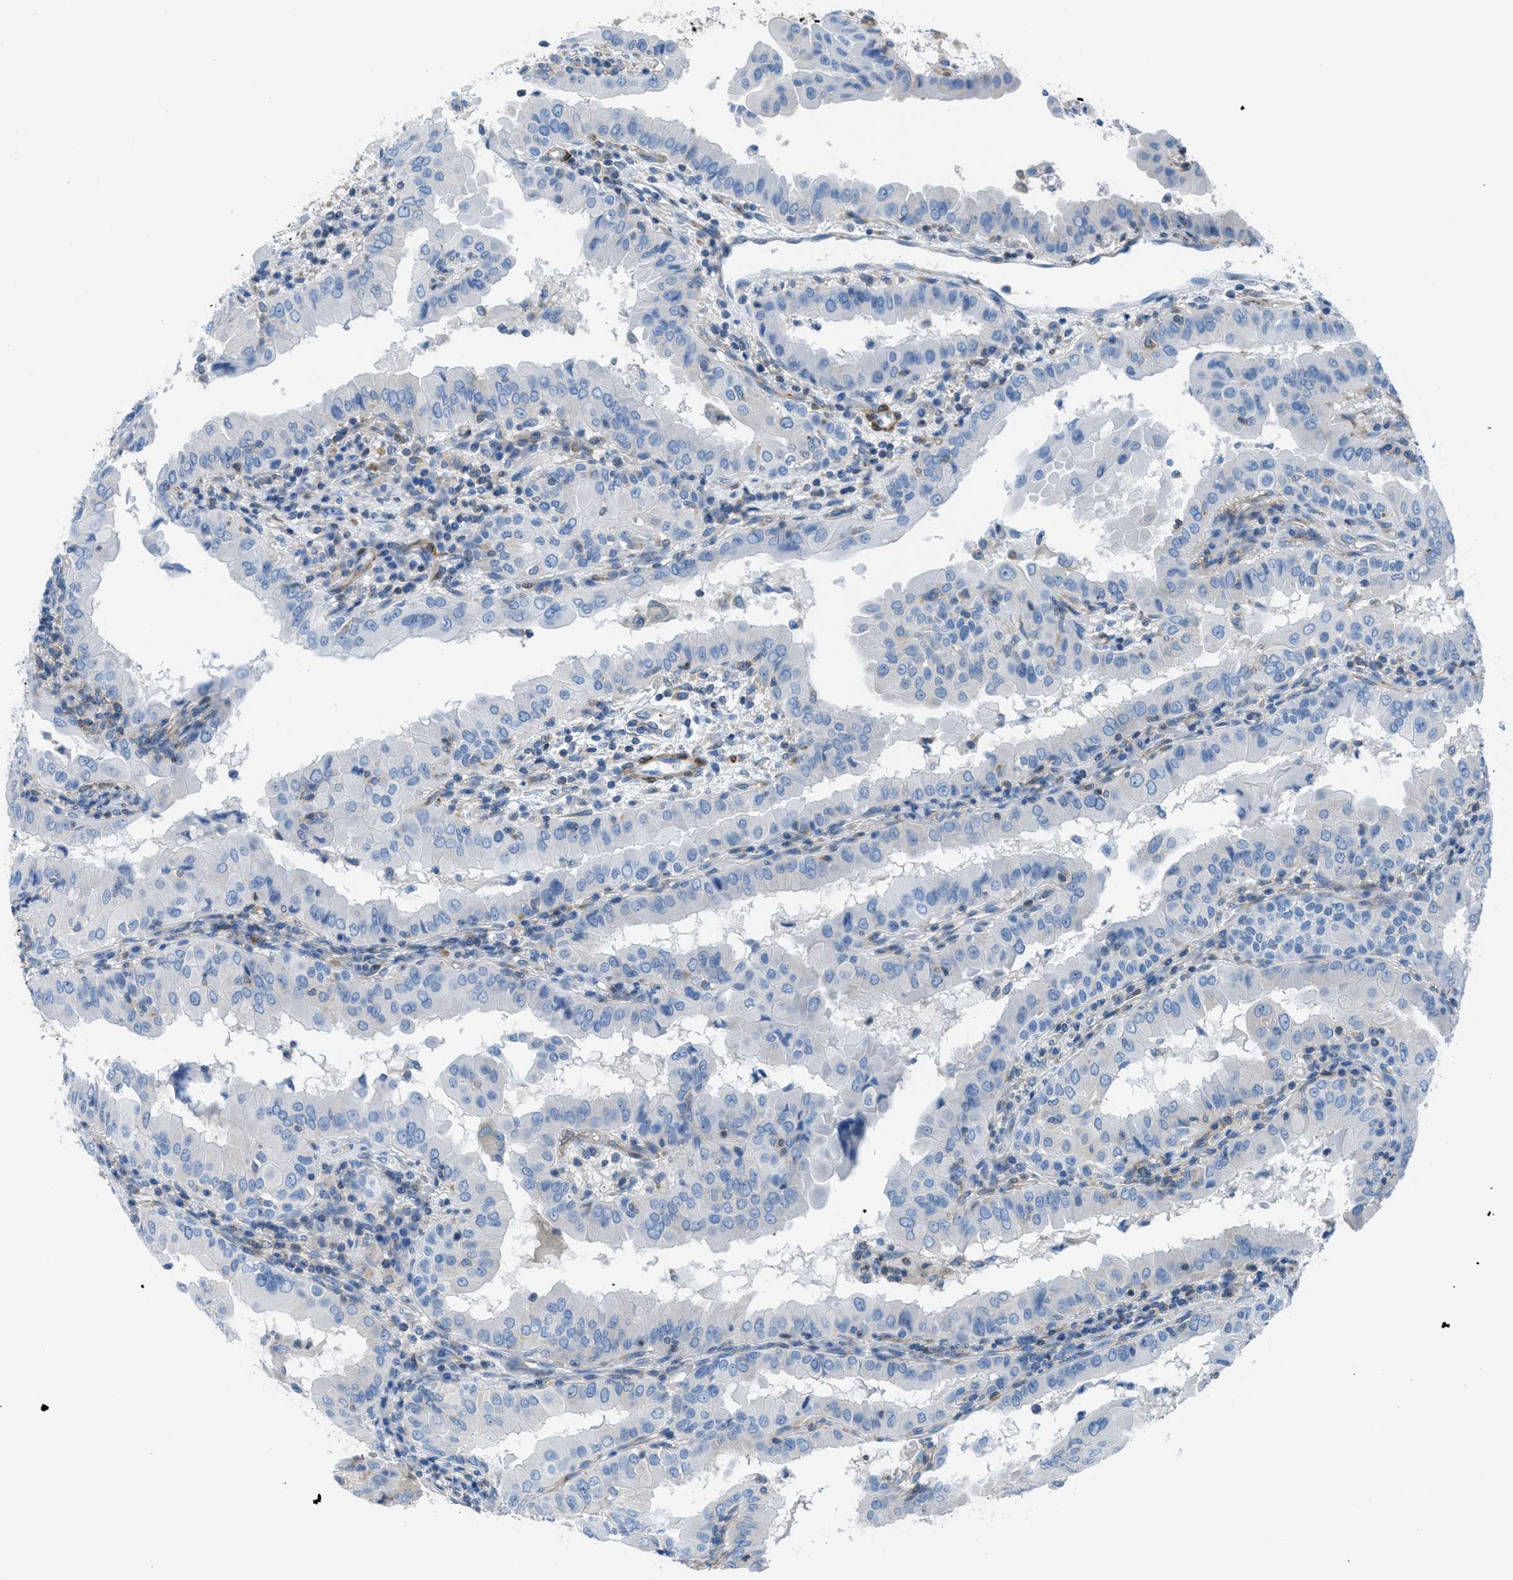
{"staining": {"intensity": "negative", "quantity": "none", "location": "none"}, "tissue": "thyroid cancer", "cell_type": "Tumor cells", "image_type": "cancer", "snomed": [{"axis": "morphology", "description": "Follicular adenoma carcinoma, NOS"}, {"axis": "topography", "description": "Thyroid gland"}], "caption": "Protein analysis of thyroid cancer reveals no significant positivity in tumor cells. (DAB (3,3'-diaminobenzidine) immunohistochemistry (IHC) visualized using brightfield microscopy, high magnification).", "gene": "MAPRE2", "patient": {"sex": "female", "age": 71}}